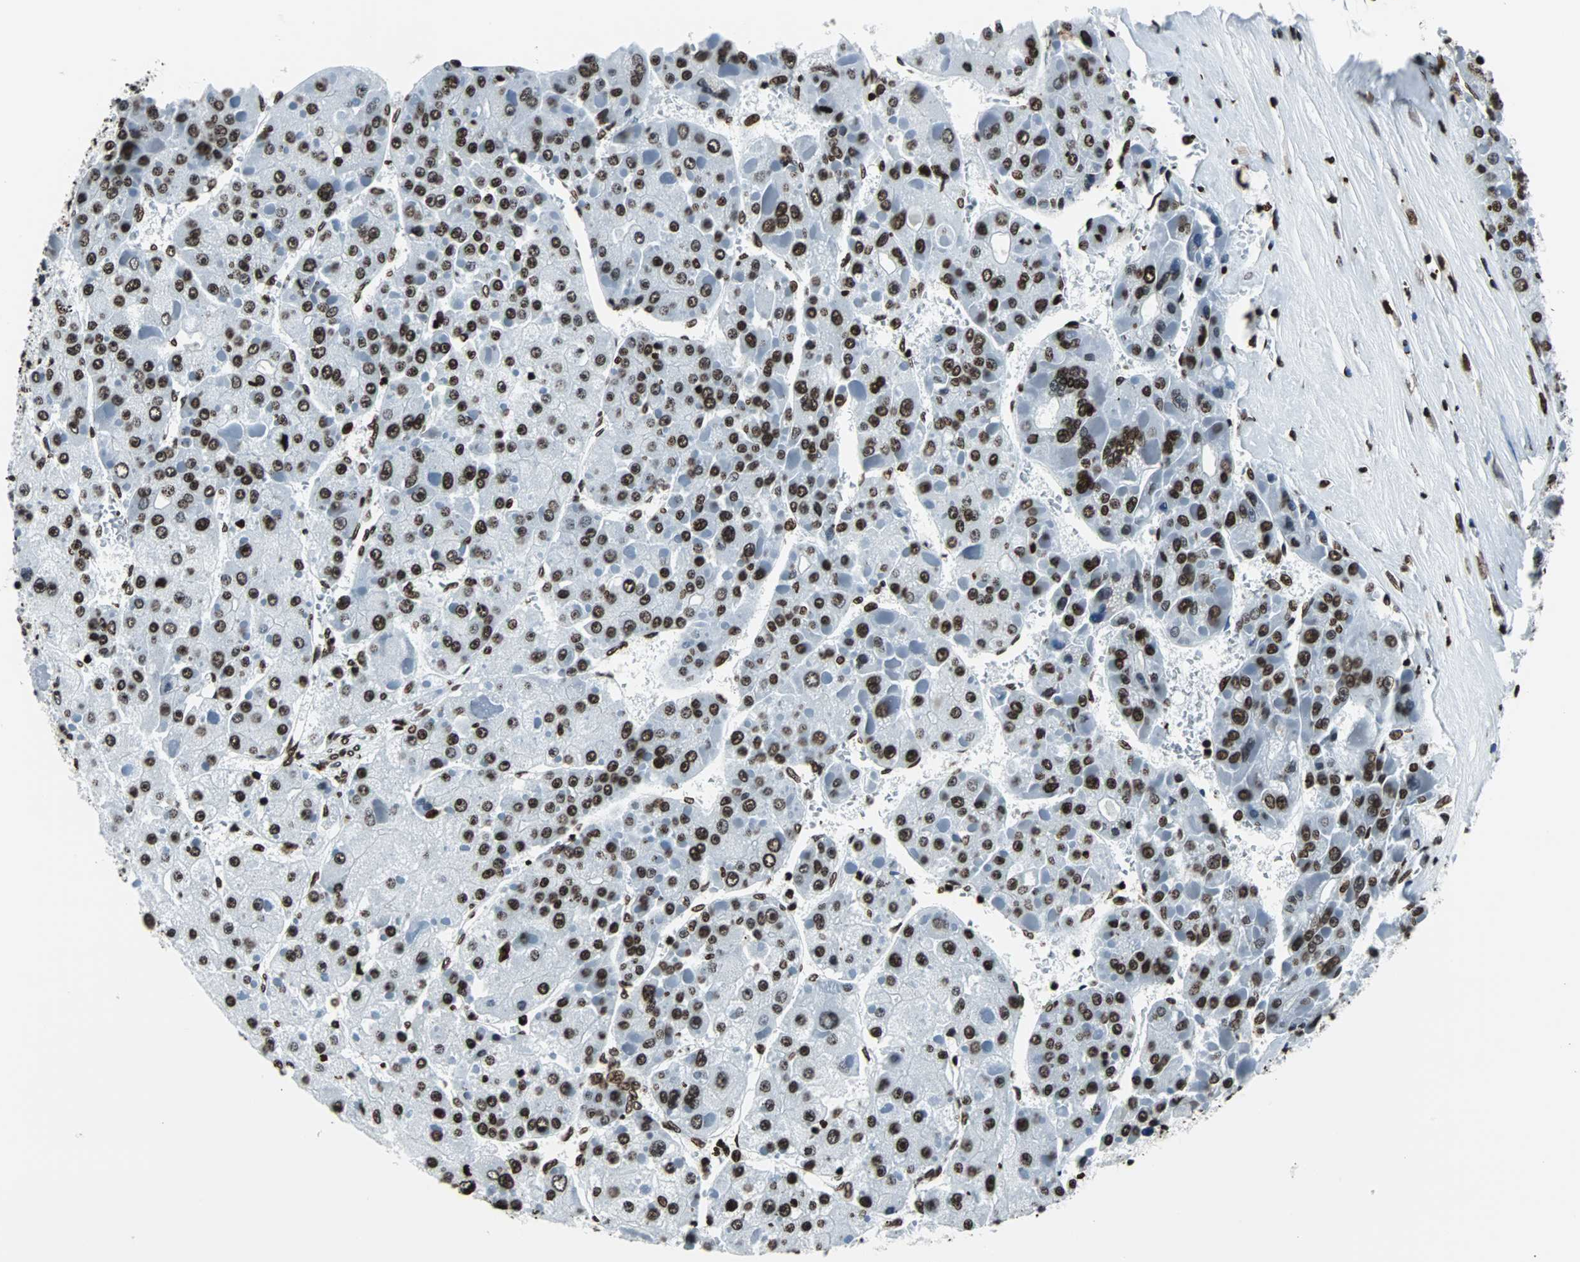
{"staining": {"intensity": "strong", "quantity": ">75%", "location": "nuclear"}, "tissue": "liver cancer", "cell_type": "Tumor cells", "image_type": "cancer", "snomed": [{"axis": "morphology", "description": "Carcinoma, Hepatocellular, NOS"}, {"axis": "topography", "description": "Liver"}], "caption": "Protein expression analysis of liver hepatocellular carcinoma displays strong nuclear staining in about >75% of tumor cells. (IHC, brightfield microscopy, high magnification).", "gene": "H2BC18", "patient": {"sex": "female", "age": 73}}